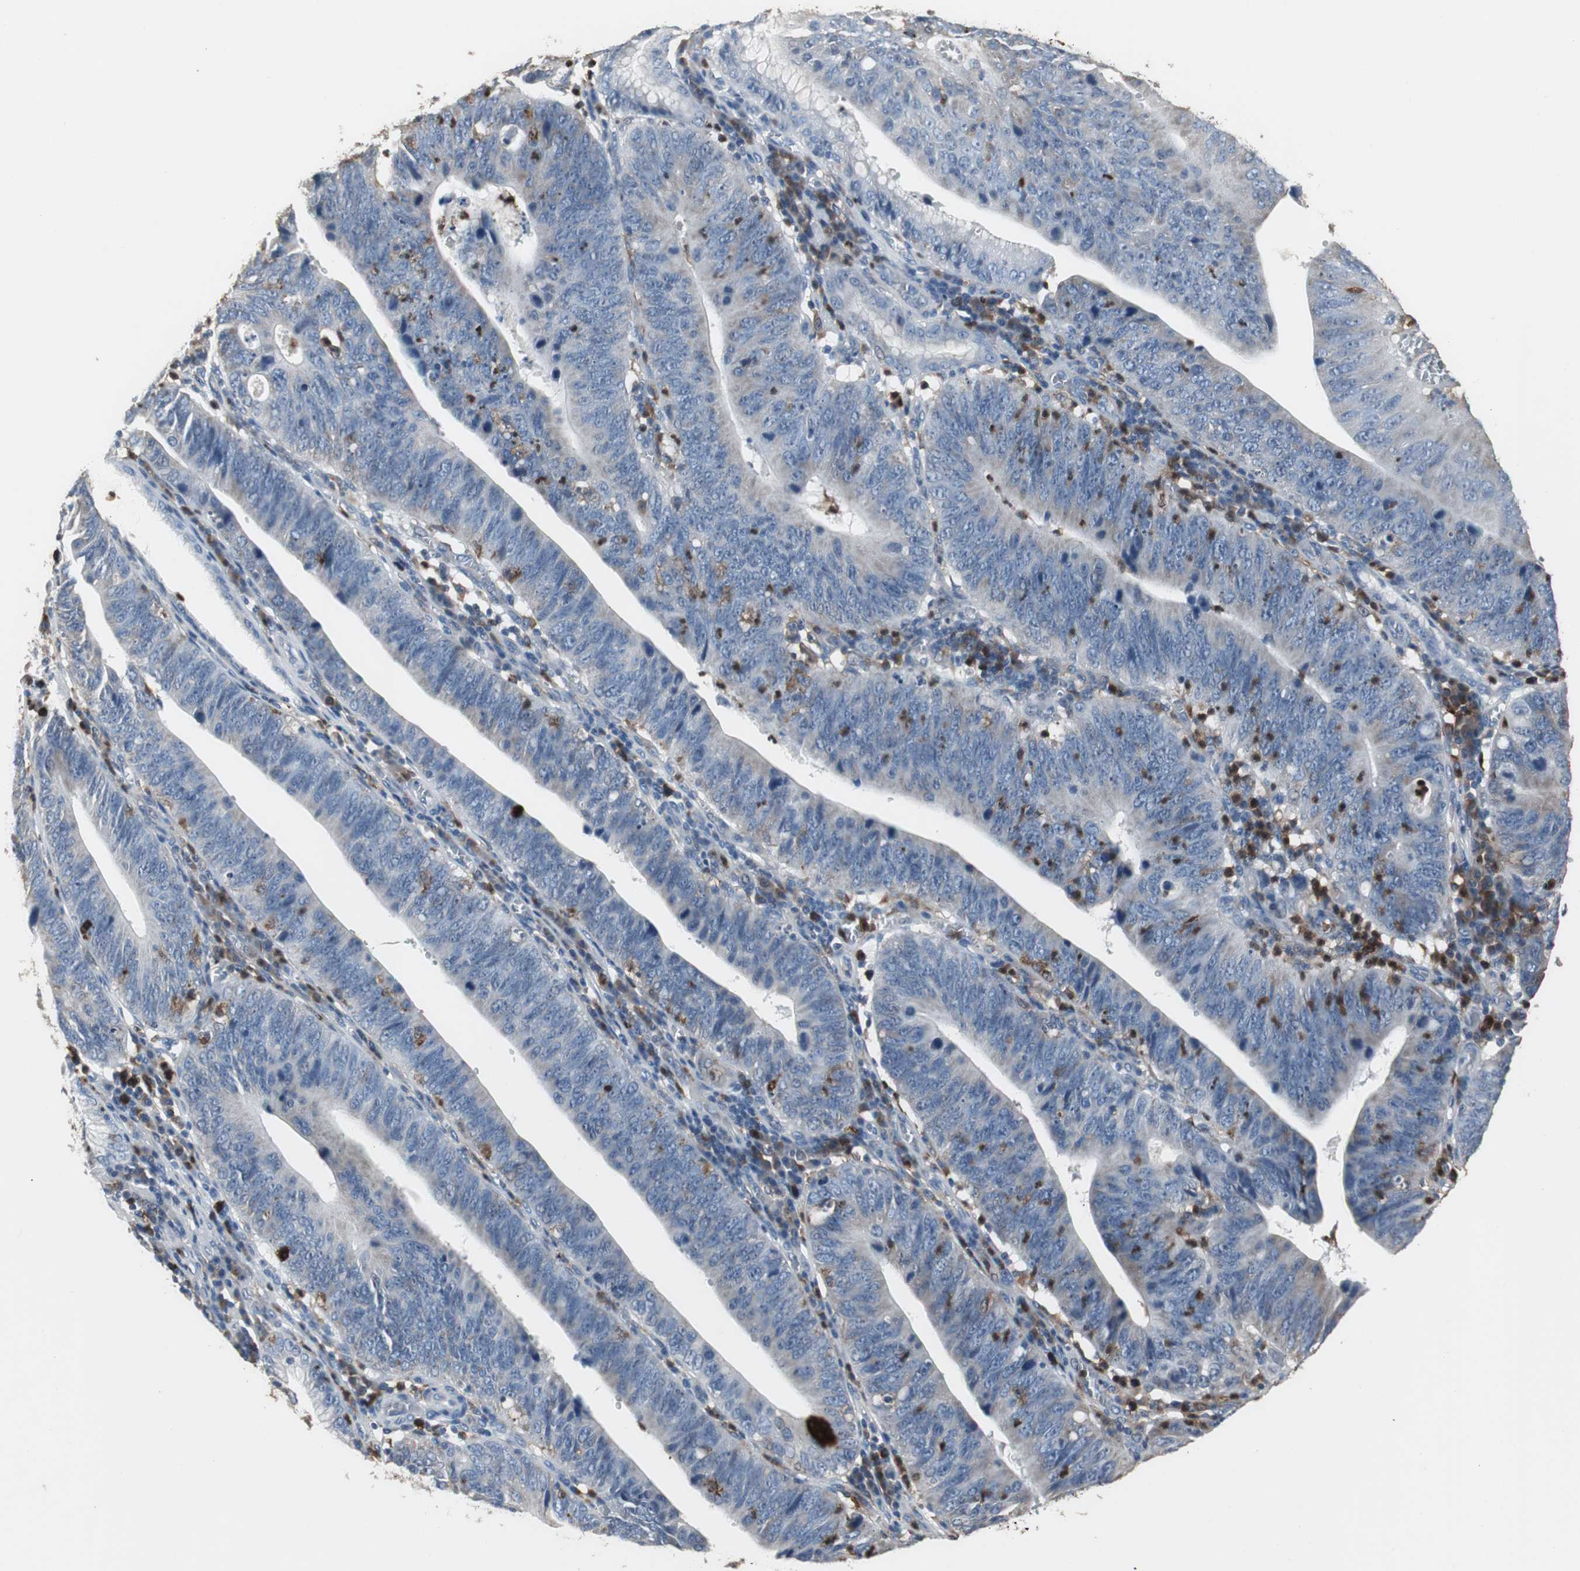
{"staining": {"intensity": "negative", "quantity": "none", "location": "none"}, "tissue": "stomach cancer", "cell_type": "Tumor cells", "image_type": "cancer", "snomed": [{"axis": "morphology", "description": "Adenocarcinoma, NOS"}, {"axis": "topography", "description": "Stomach"}], "caption": "High magnification brightfield microscopy of adenocarcinoma (stomach) stained with DAB (brown) and counterstained with hematoxylin (blue): tumor cells show no significant expression.", "gene": "NCF2", "patient": {"sex": "male", "age": 59}}